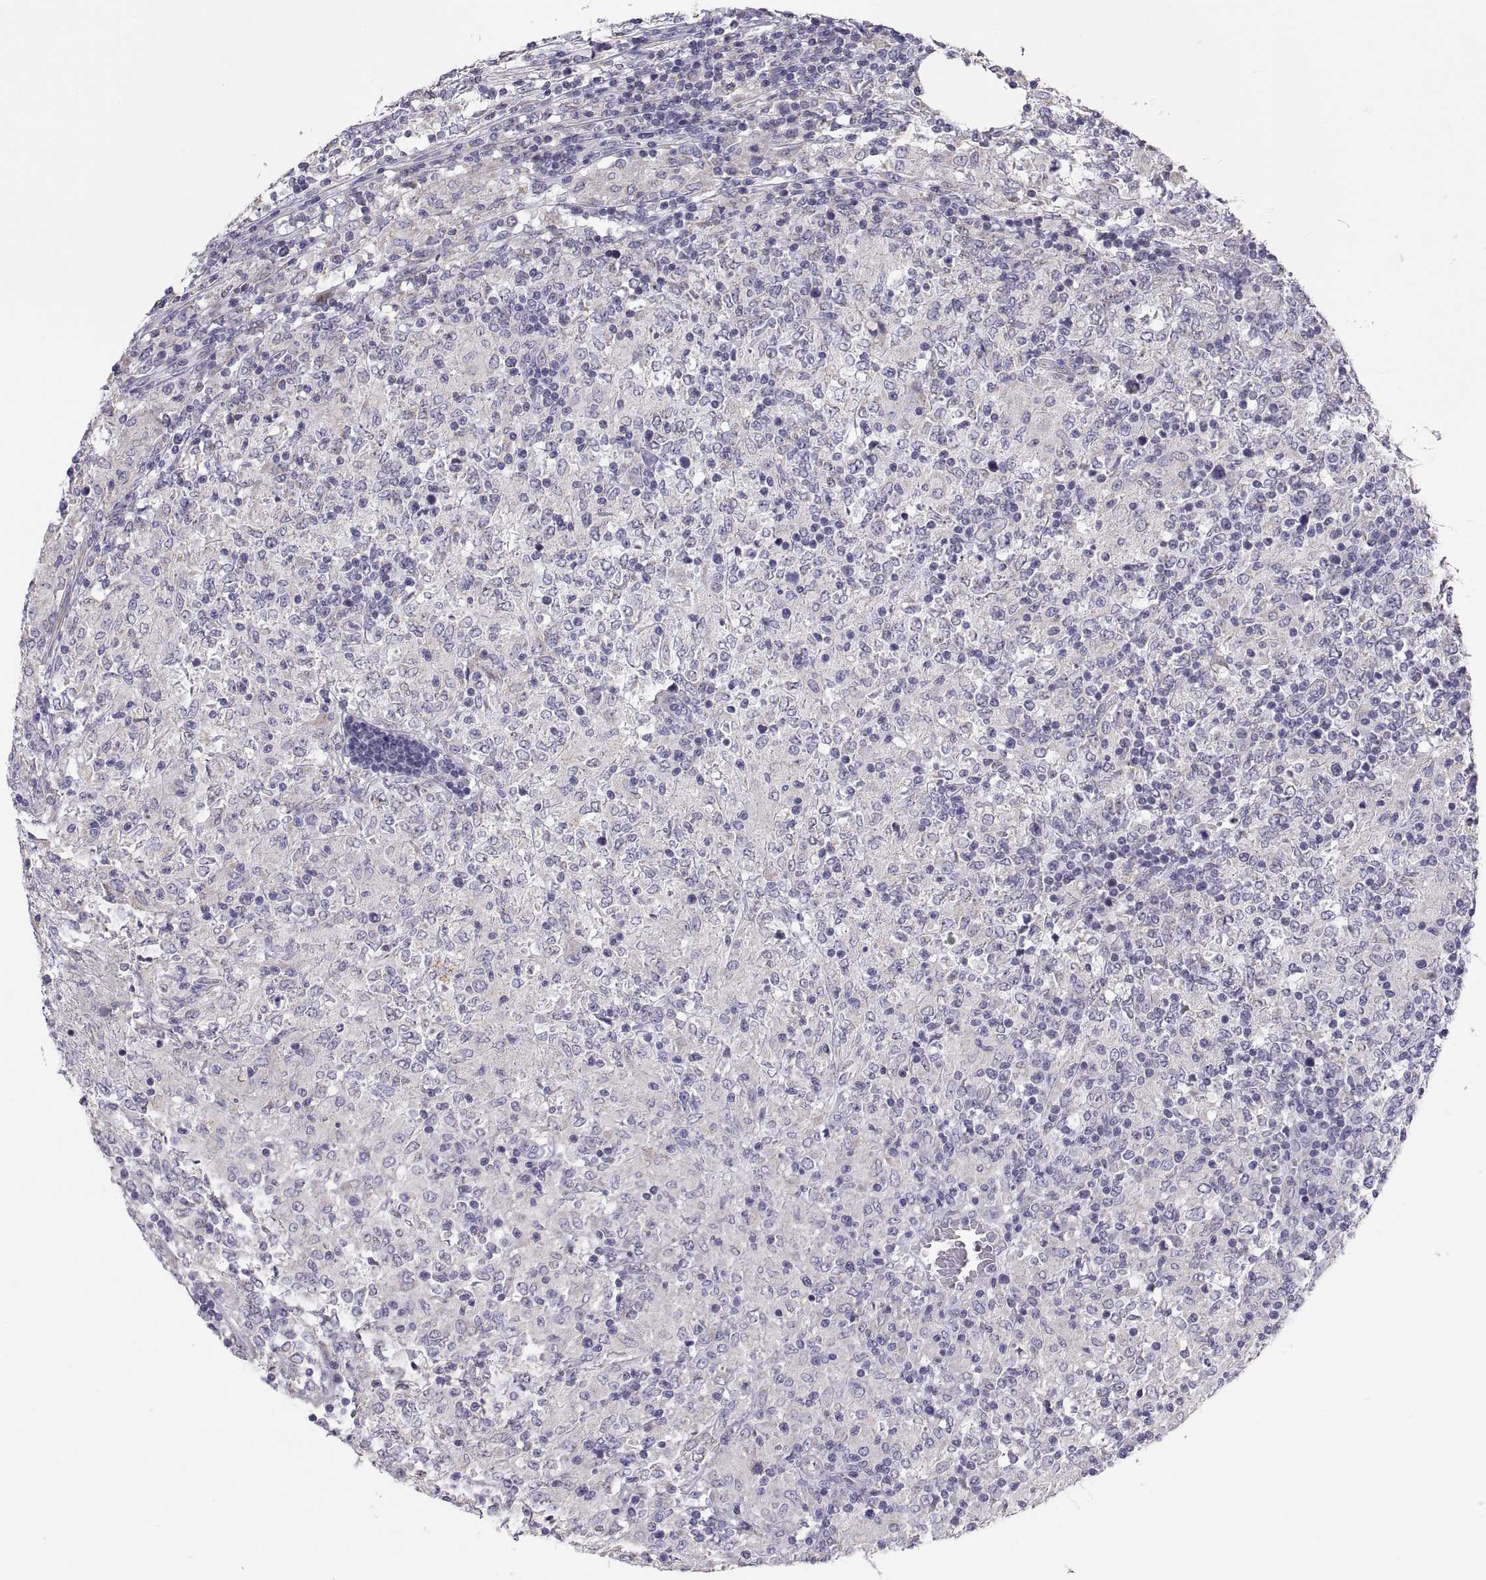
{"staining": {"intensity": "negative", "quantity": "none", "location": "none"}, "tissue": "lymphoma", "cell_type": "Tumor cells", "image_type": "cancer", "snomed": [{"axis": "morphology", "description": "Malignant lymphoma, non-Hodgkin's type, High grade"}, {"axis": "topography", "description": "Lymph node"}], "caption": "IHC of lymphoma demonstrates no positivity in tumor cells.", "gene": "TNNC1", "patient": {"sex": "female", "age": 84}}